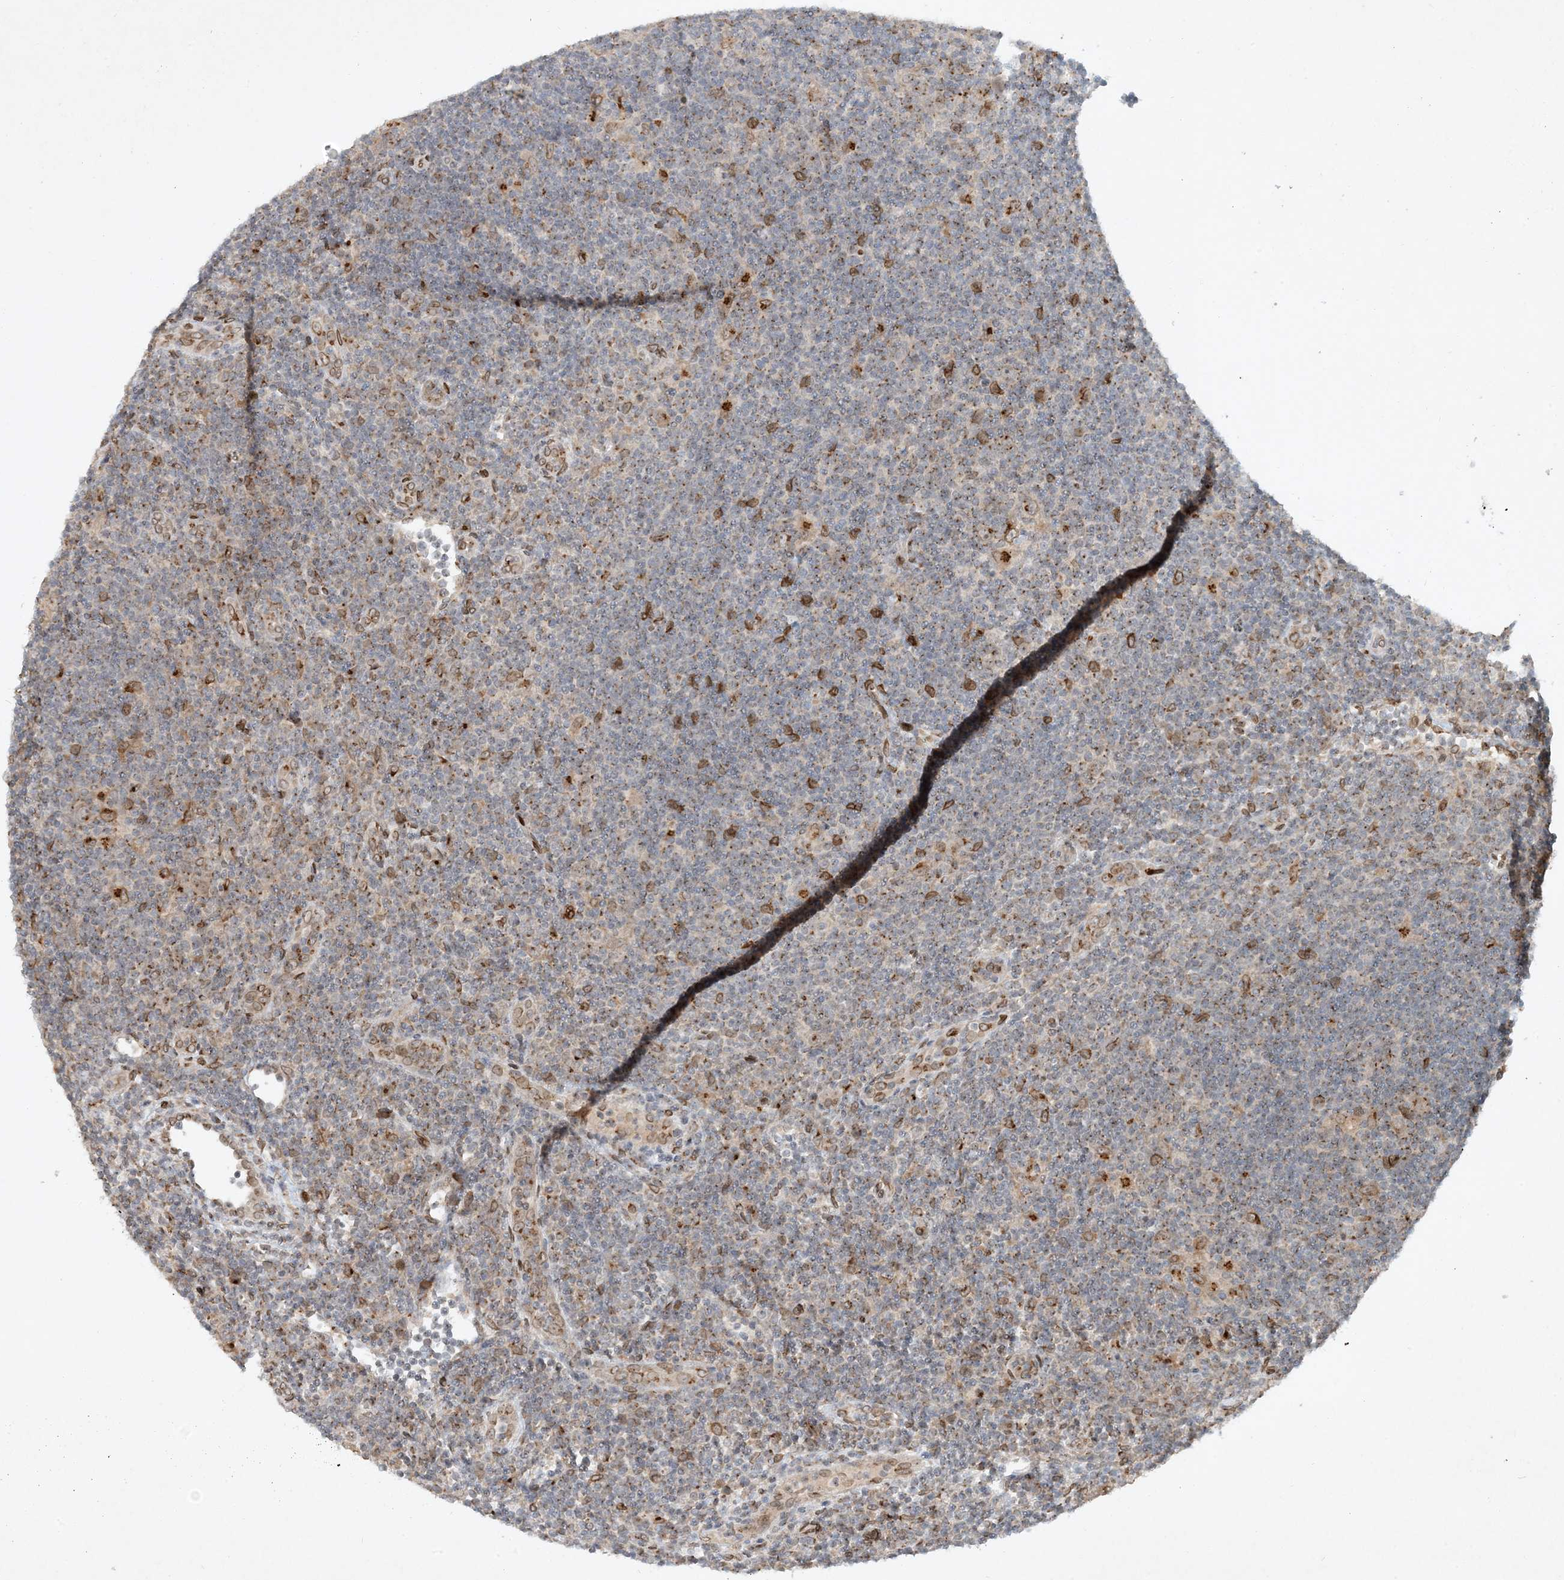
{"staining": {"intensity": "weak", "quantity": "<25%", "location": "cytoplasmic/membranous,nuclear"}, "tissue": "lymphoma", "cell_type": "Tumor cells", "image_type": "cancer", "snomed": [{"axis": "morphology", "description": "Hodgkin's disease, NOS"}, {"axis": "topography", "description": "Lymph node"}], "caption": "Lymphoma stained for a protein using immunohistochemistry demonstrates no staining tumor cells.", "gene": "SLC35A2", "patient": {"sex": "female", "age": 57}}